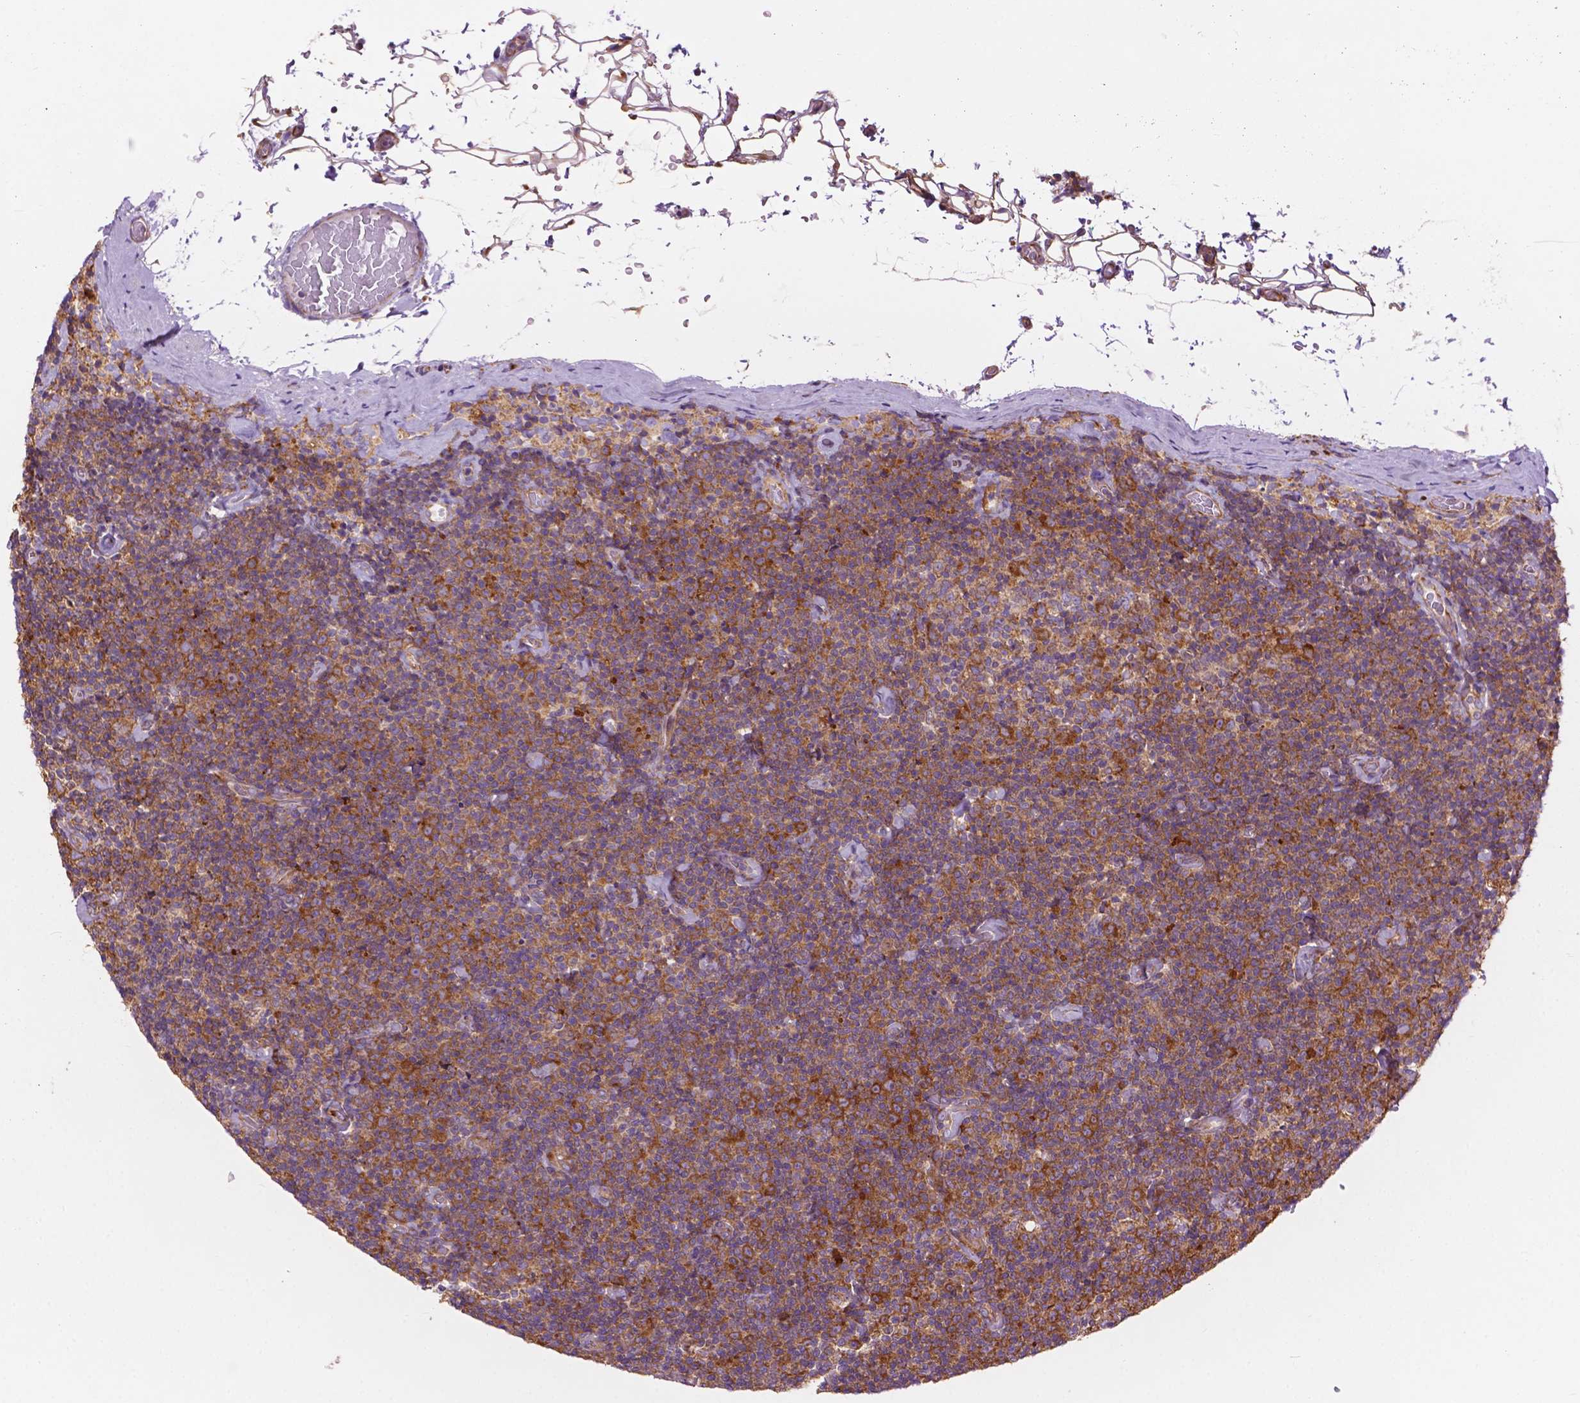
{"staining": {"intensity": "moderate", "quantity": ">75%", "location": "cytoplasmic/membranous"}, "tissue": "lymphoma", "cell_type": "Tumor cells", "image_type": "cancer", "snomed": [{"axis": "morphology", "description": "Malignant lymphoma, non-Hodgkin's type, Low grade"}, {"axis": "topography", "description": "Lymph node"}], "caption": "Approximately >75% of tumor cells in lymphoma exhibit moderate cytoplasmic/membranous protein staining as visualized by brown immunohistochemical staining.", "gene": "RPL37A", "patient": {"sex": "male", "age": 81}}